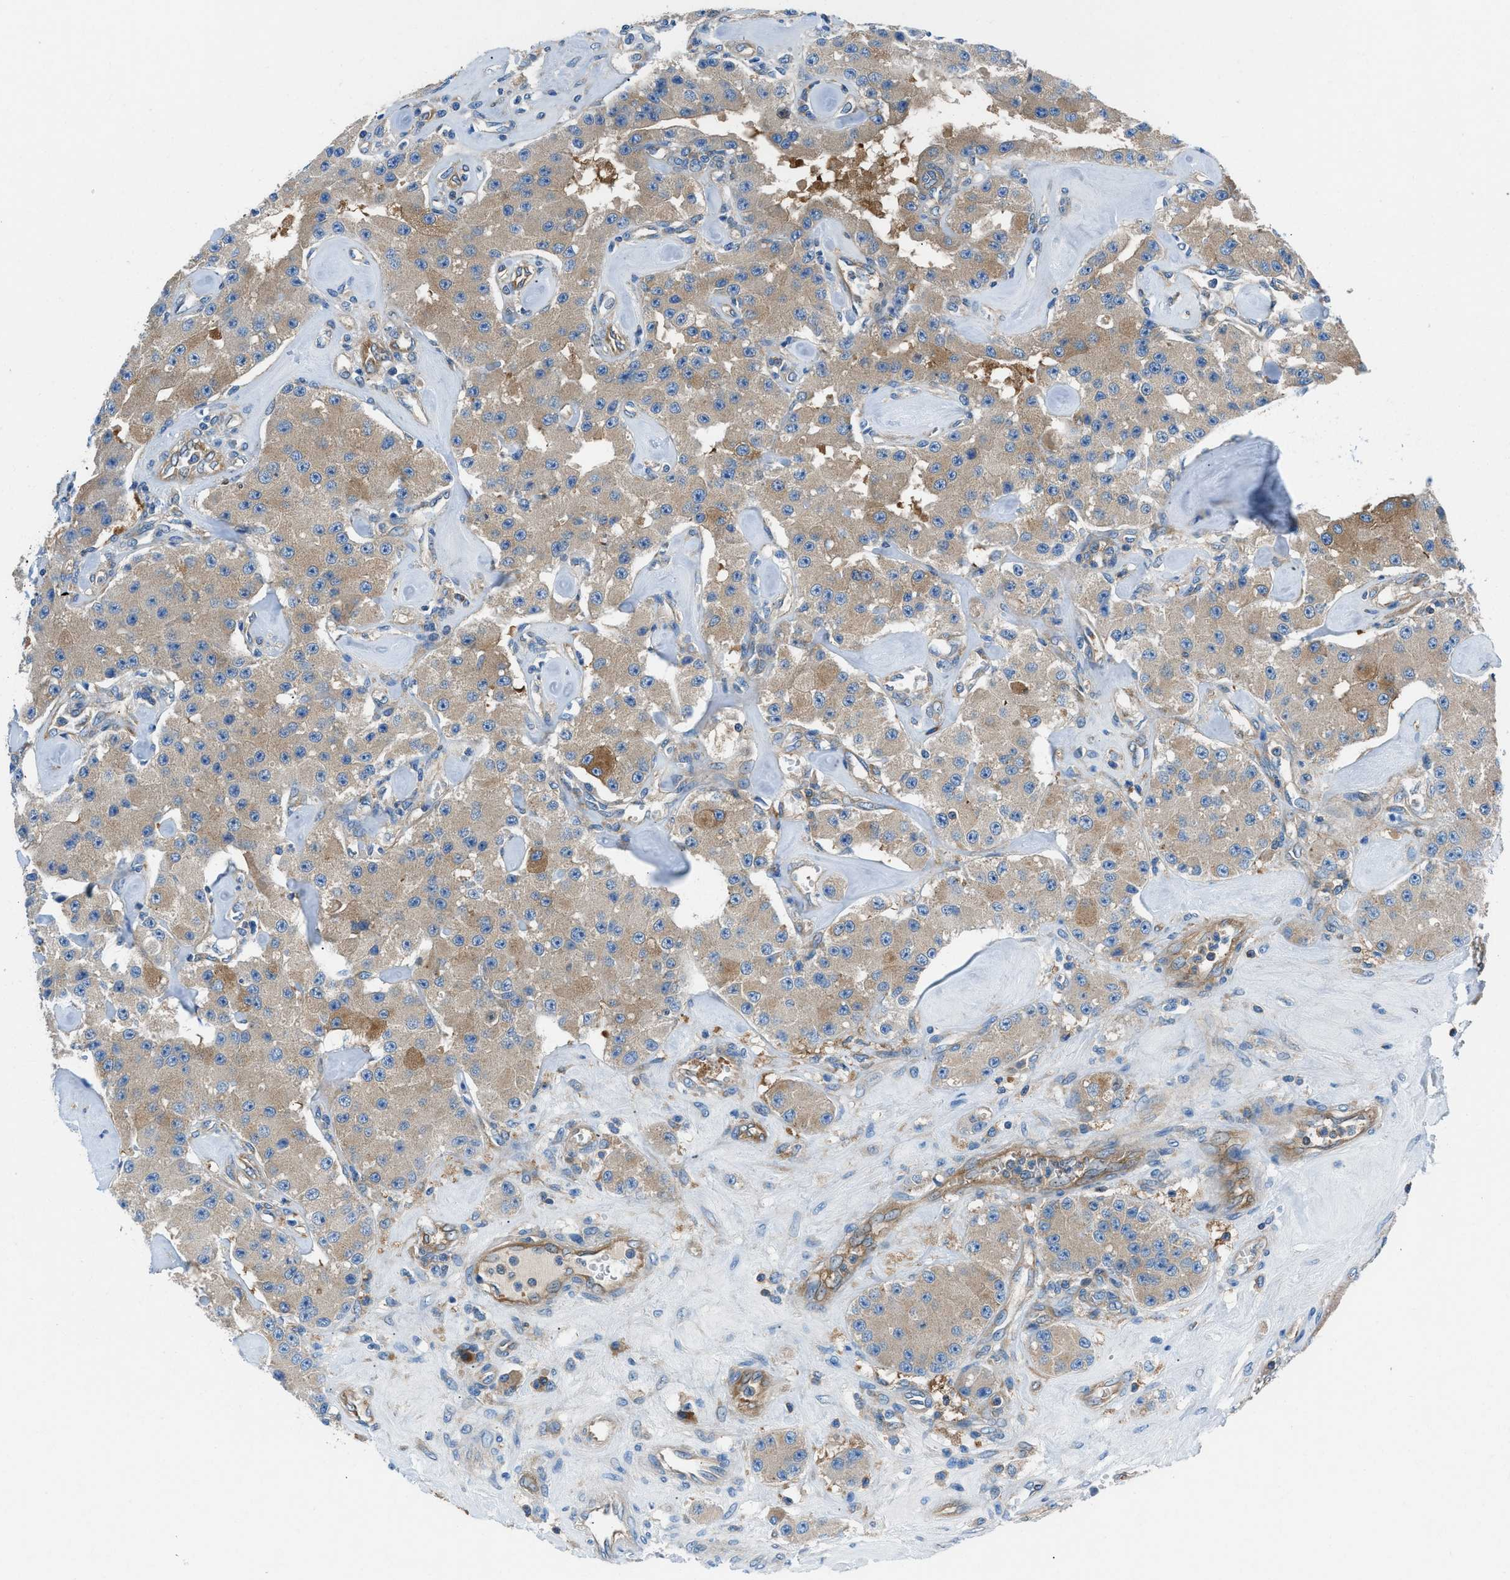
{"staining": {"intensity": "weak", "quantity": "25%-75%", "location": "cytoplasmic/membranous"}, "tissue": "carcinoid", "cell_type": "Tumor cells", "image_type": "cancer", "snomed": [{"axis": "morphology", "description": "Carcinoid, malignant, NOS"}, {"axis": "topography", "description": "Pancreas"}], "caption": "Protein staining demonstrates weak cytoplasmic/membranous staining in about 25%-75% of tumor cells in malignant carcinoid.", "gene": "SARS1", "patient": {"sex": "male", "age": 41}}